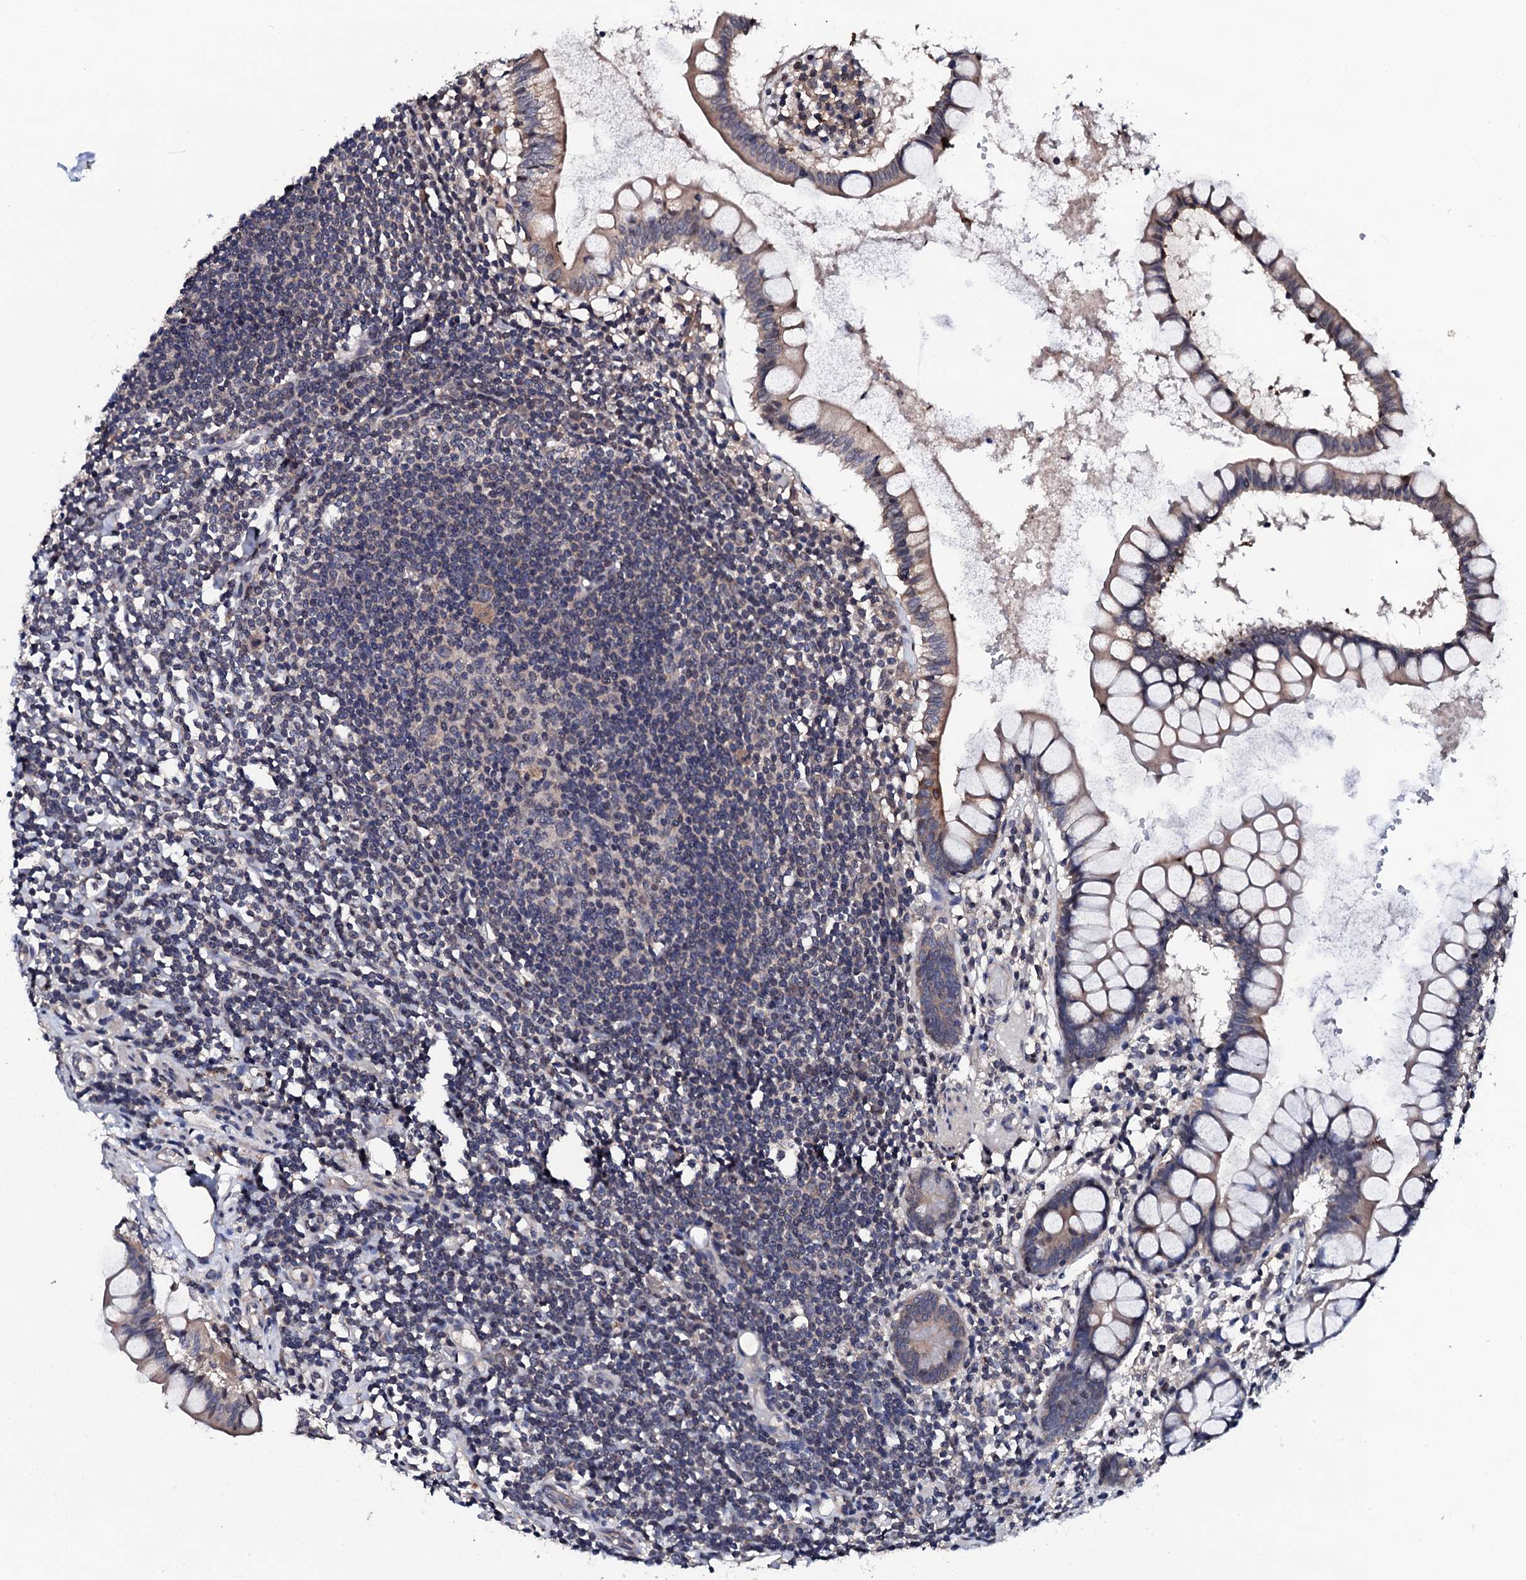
{"staining": {"intensity": "negative", "quantity": "none", "location": "none"}, "tissue": "colon", "cell_type": "Endothelial cells", "image_type": "normal", "snomed": [{"axis": "morphology", "description": "Normal tissue, NOS"}, {"axis": "morphology", "description": "Adenocarcinoma, NOS"}, {"axis": "topography", "description": "Colon"}], "caption": "An IHC image of normal colon is shown. There is no staining in endothelial cells of colon. Nuclei are stained in blue.", "gene": "EDC3", "patient": {"sex": "female", "age": 55}}